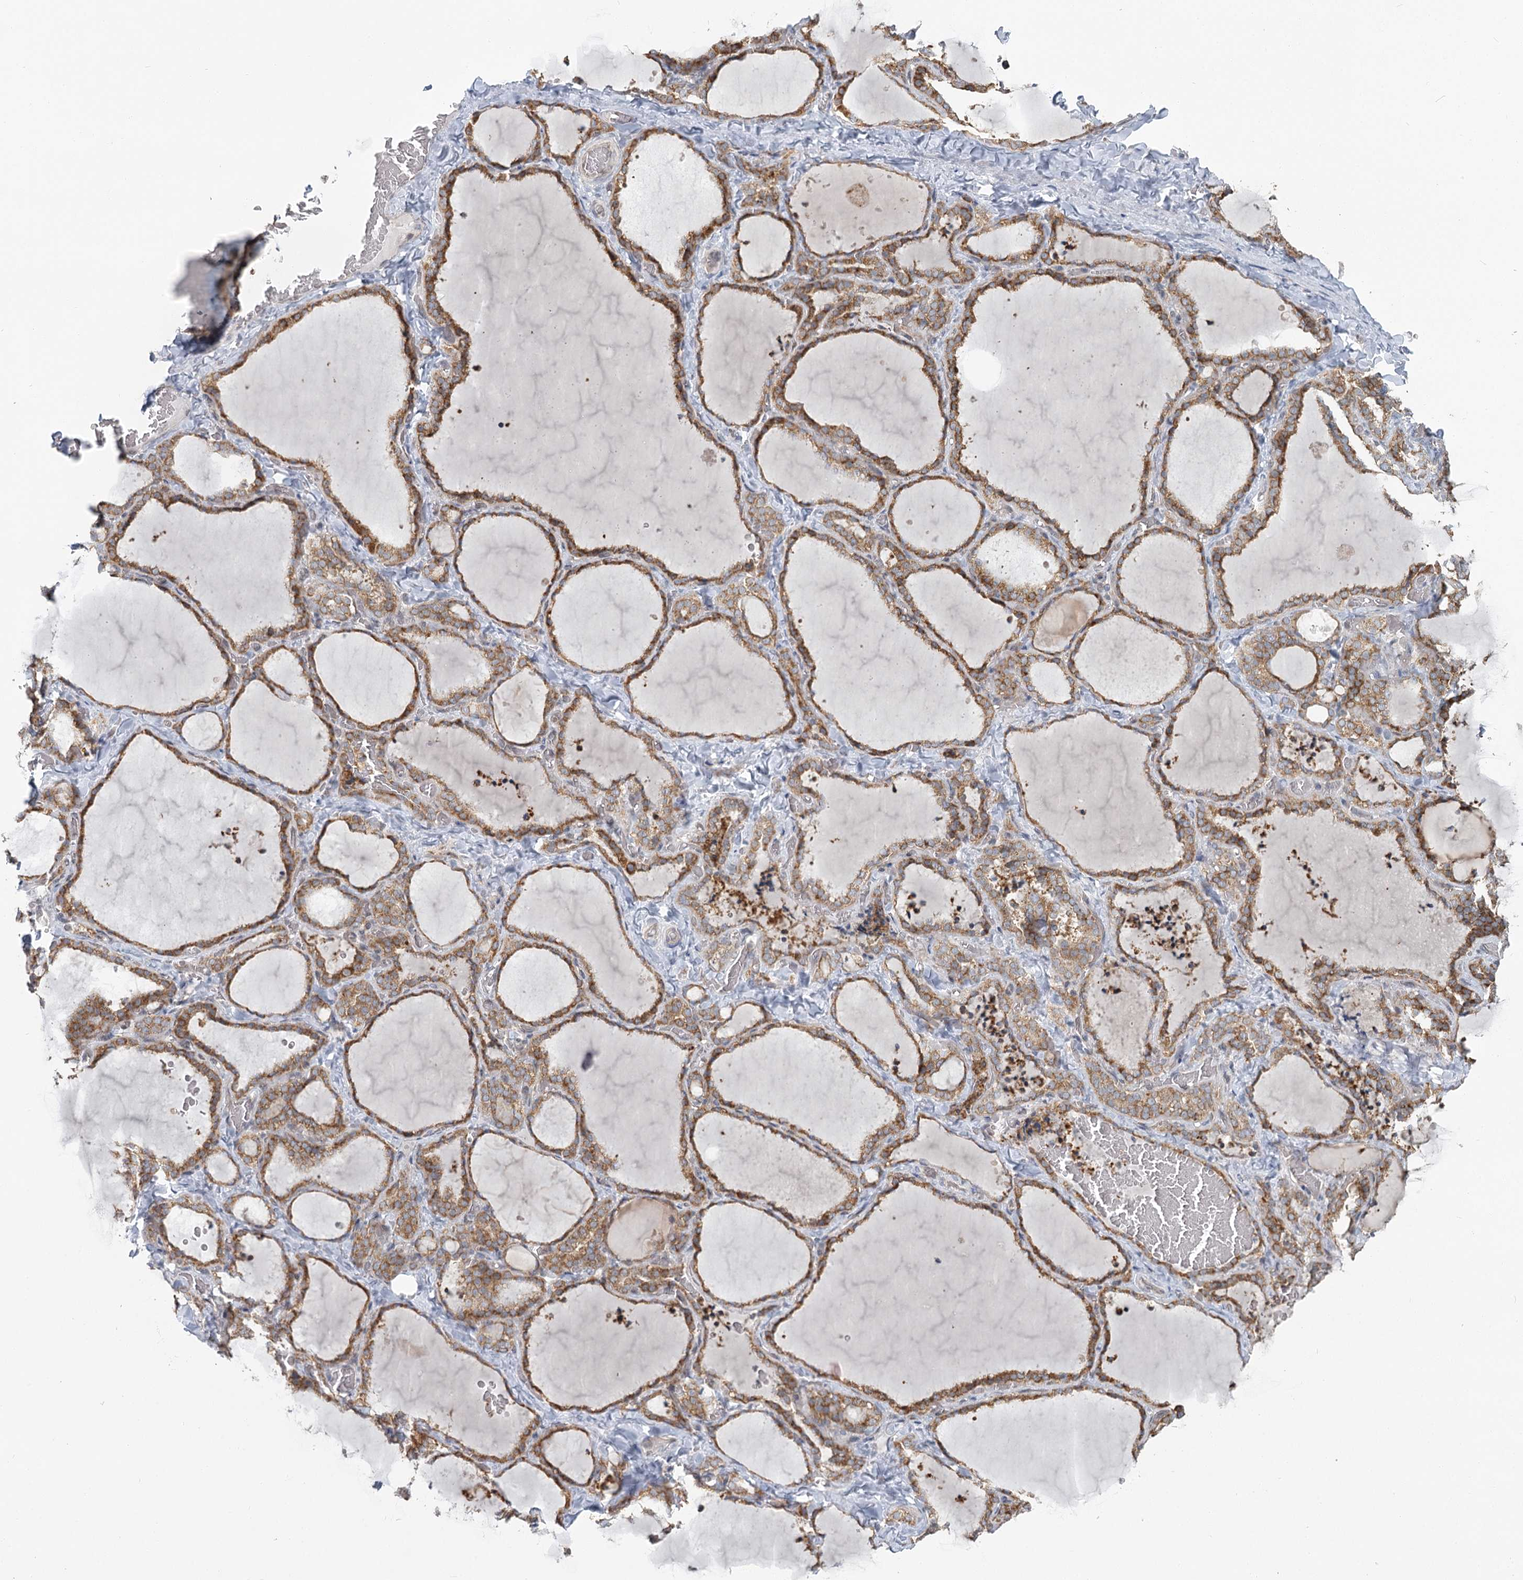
{"staining": {"intensity": "moderate", "quantity": ">75%", "location": "cytoplasmic/membranous"}, "tissue": "thyroid gland", "cell_type": "Glandular cells", "image_type": "normal", "snomed": [{"axis": "morphology", "description": "Normal tissue, NOS"}, {"axis": "topography", "description": "Thyroid gland"}], "caption": "DAB (3,3'-diaminobenzidine) immunohistochemical staining of benign human thyroid gland demonstrates moderate cytoplasmic/membranous protein staining in about >75% of glandular cells.", "gene": "THNSL1", "patient": {"sex": "female", "age": 22}}